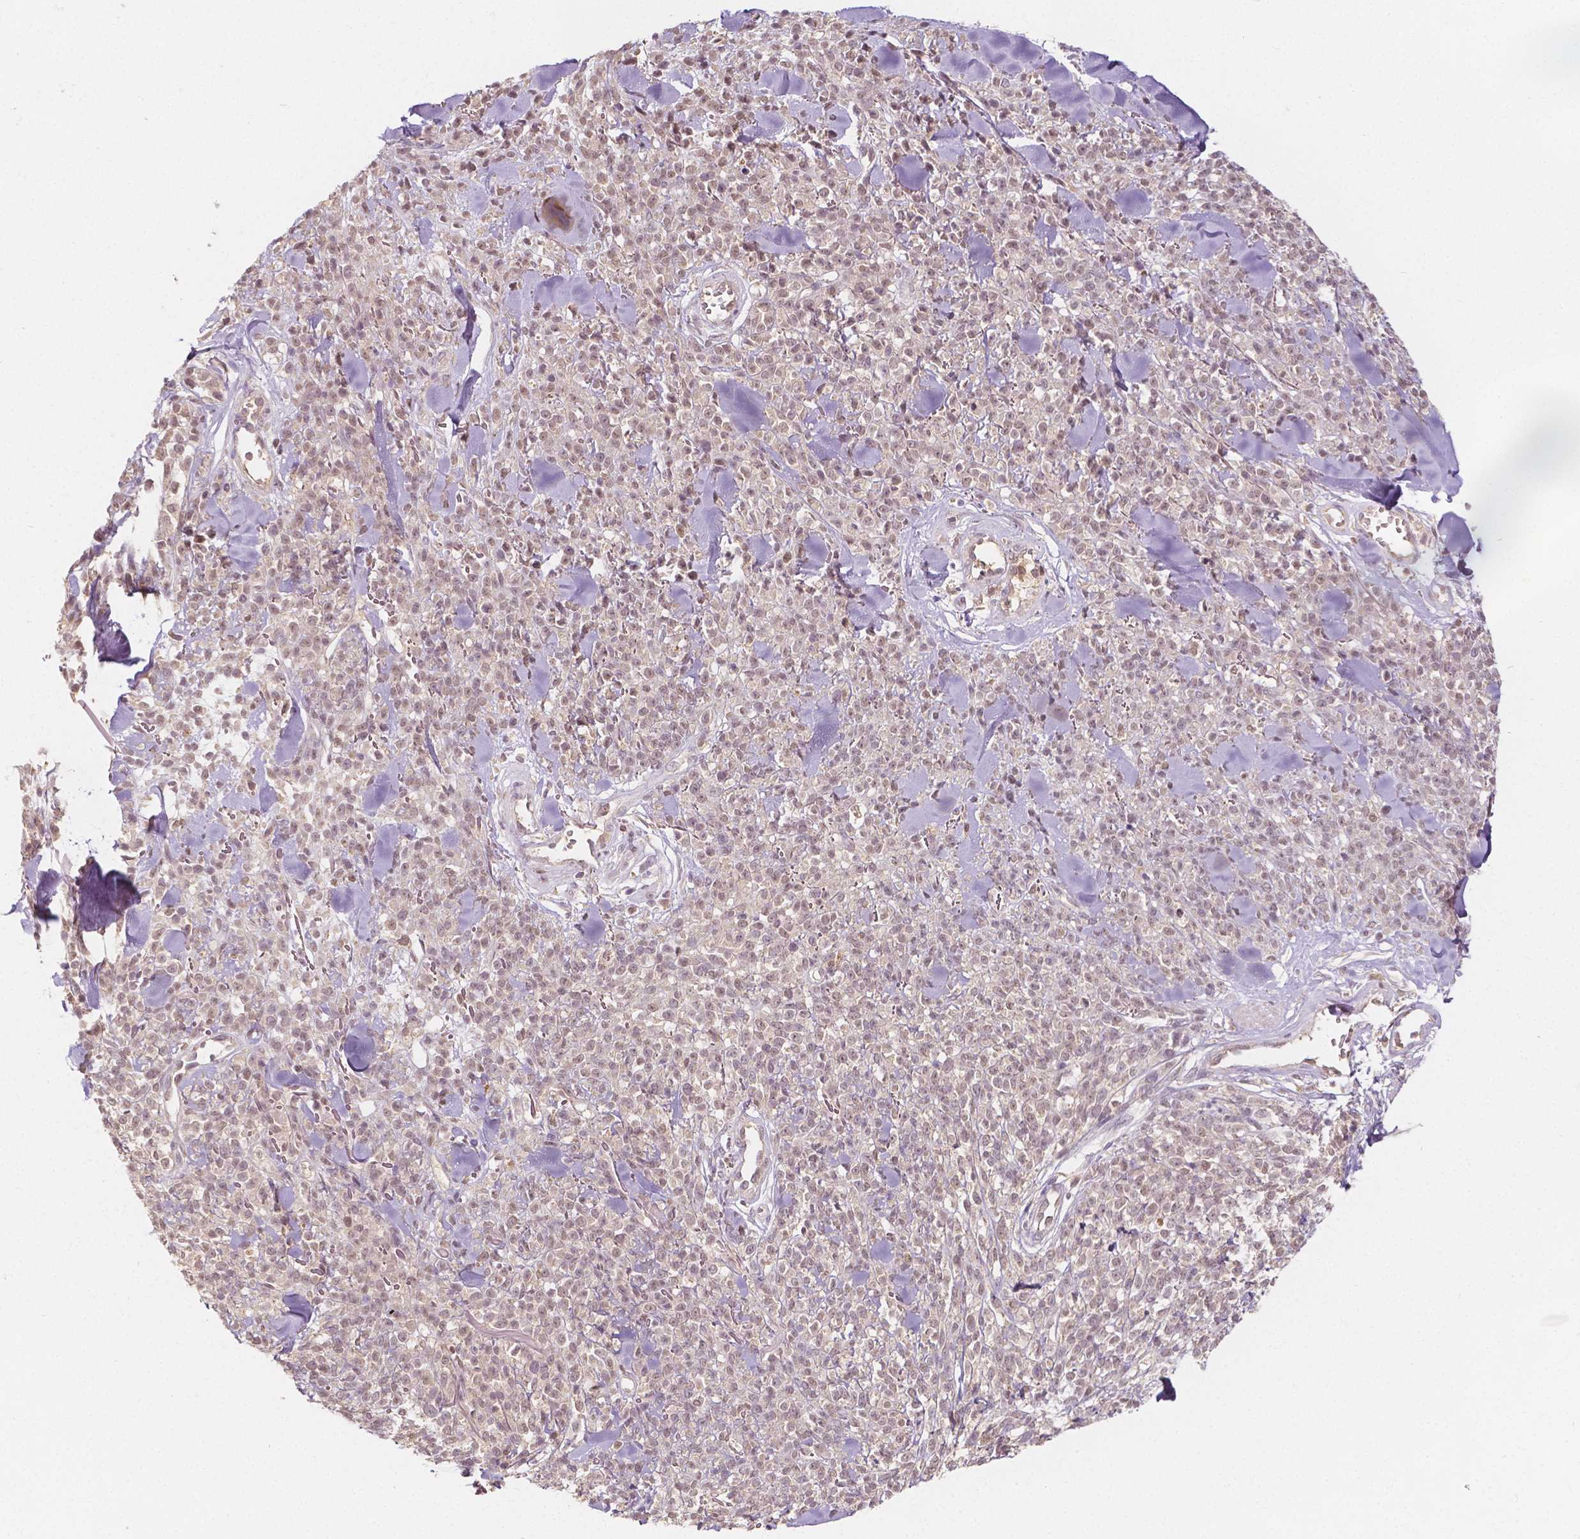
{"staining": {"intensity": "weak", "quantity": ">75%", "location": "nuclear"}, "tissue": "melanoma", "cell_type": "Tumor cells", "image_type": "cancer", "snomed": [{"axis": "morphology", "description": "Malignant melanoma, NOS"}, {"axis": "topography", "description": "Skin"}, {"axis": "topography", "description": "Skin of trunk"}], "caption": "Immunohistochemistry micrograph of melanoma stained for a protein (brown), which reveals low levels of weak nuclear staining in approximately >75% of tumor cells.", "gene": "NAPRT", "patient": {"sex": "male", "age": 74}}